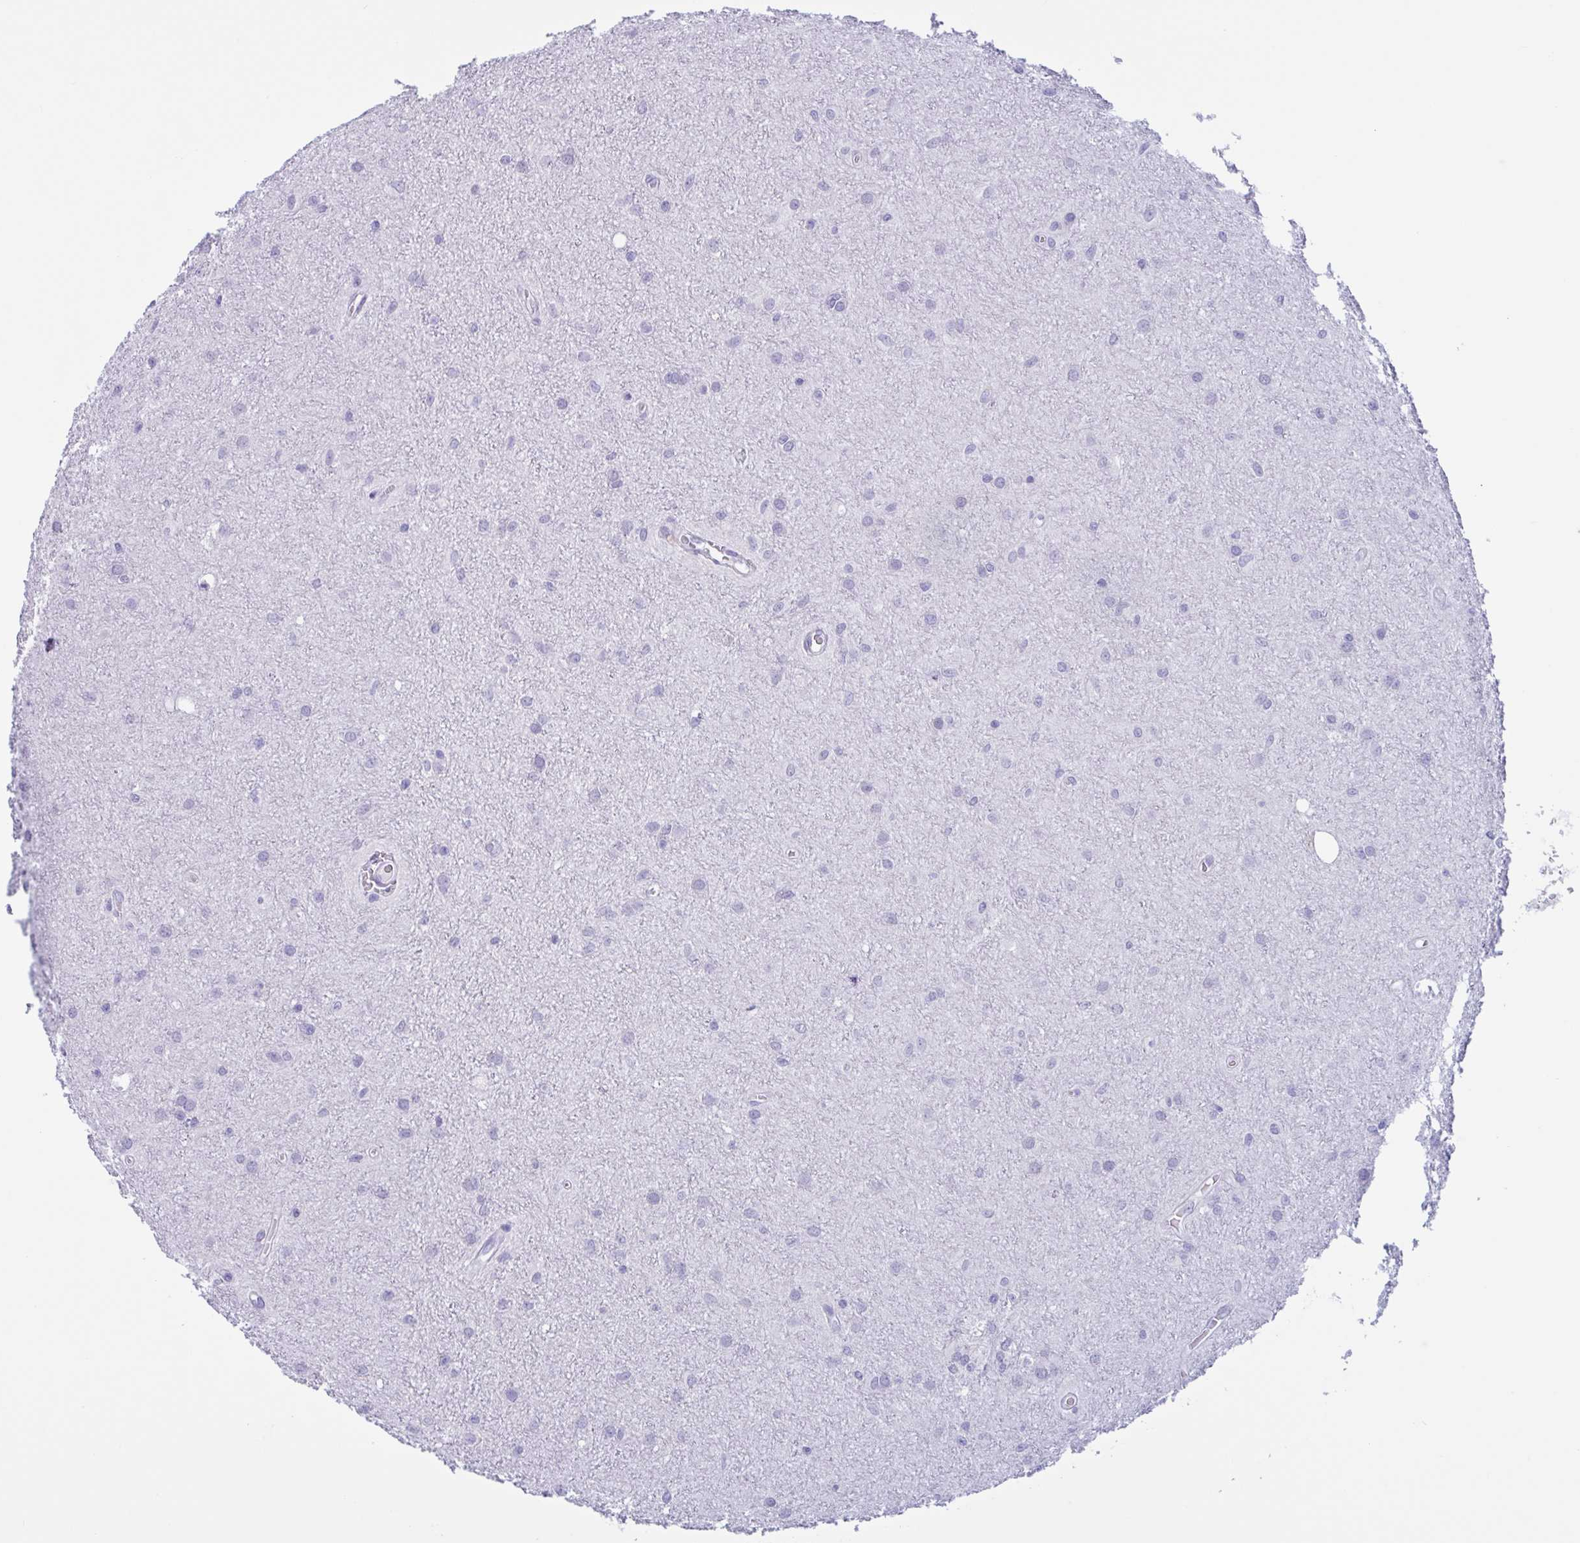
{"staining": {"intensity": "negative", "quantity": "none", "location": "none"}, "tissue": "glioma", "cell_type": "Tumor cells", "image_type": "cancer", "snomed": [{"axis": "morphology", "description": "Glioma, malignant, Low grade"}, {"axis": "topography", "description": "Cerebellum"}], "caption": "Tumor cells show no significant protein expression in glioma. (DAB IHC with hematoxylin counter stain).", "gene": "XCL1", "patient": {"sex": "female", "age": 5}}